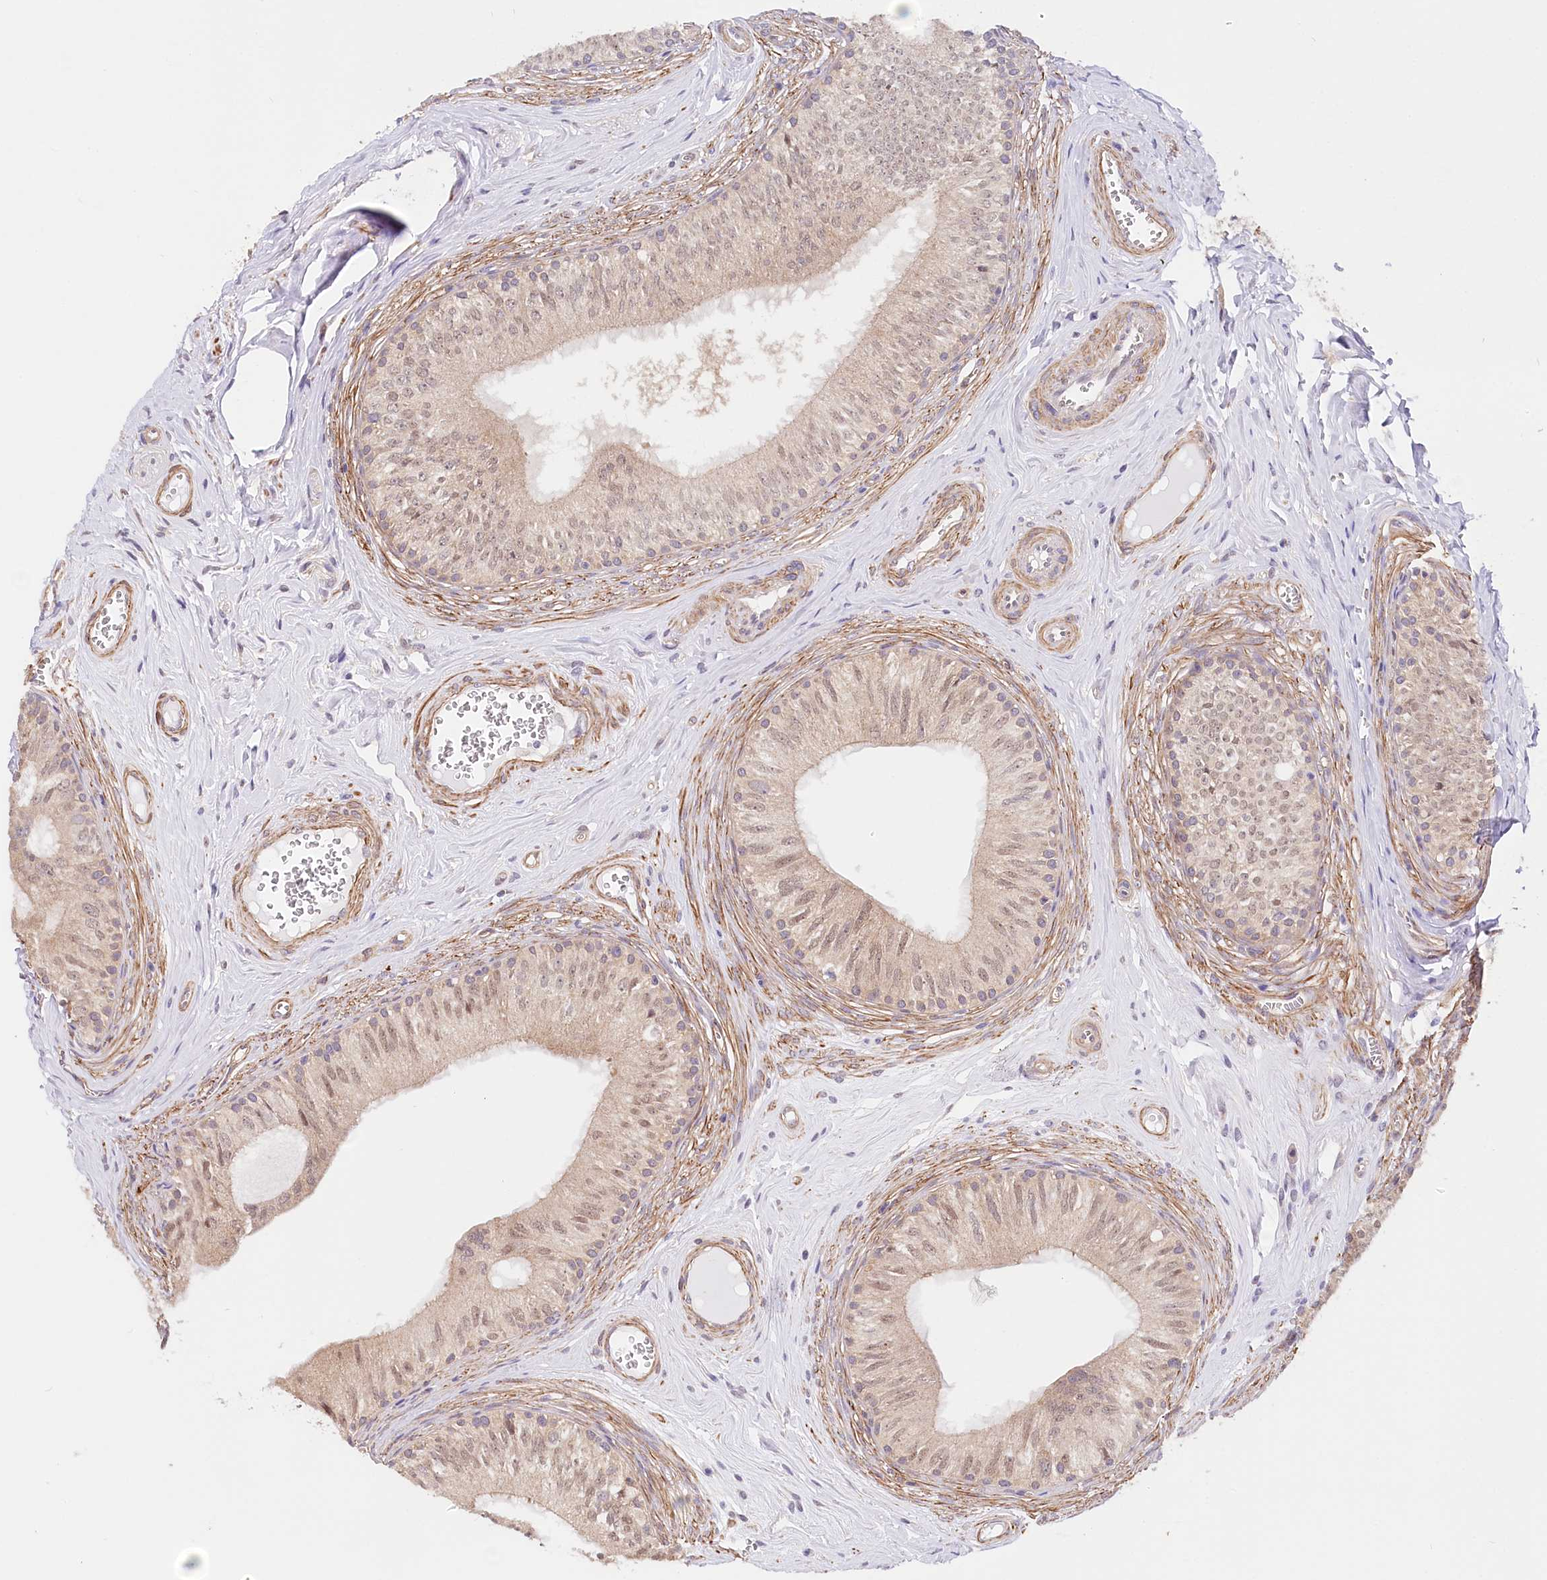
{"staining": {"intensity": "weak", "quantity": "25%-75%", "location": "nuclear"}, "tissue": "epididymis", "cell_type": "Glandular cells", "image_type": "normal", "snomed": [{"axis": "morphology", "description": "Normal tissue, NOS"}, {"axis": "topography", "description": "Epididymis"}], "caption": "A high-resolution histopathology image shows IHC staining of normal epididymis, which exhibits weak nuclear expression in about 25%-75% of glandular cells. (DAB (3,3'-diaminobenzidine) IHC, brown staining for protein, blue staining for nuclei).", "gene": "PPP2R5B", "patient": {"sex": "male", "age": 46}}